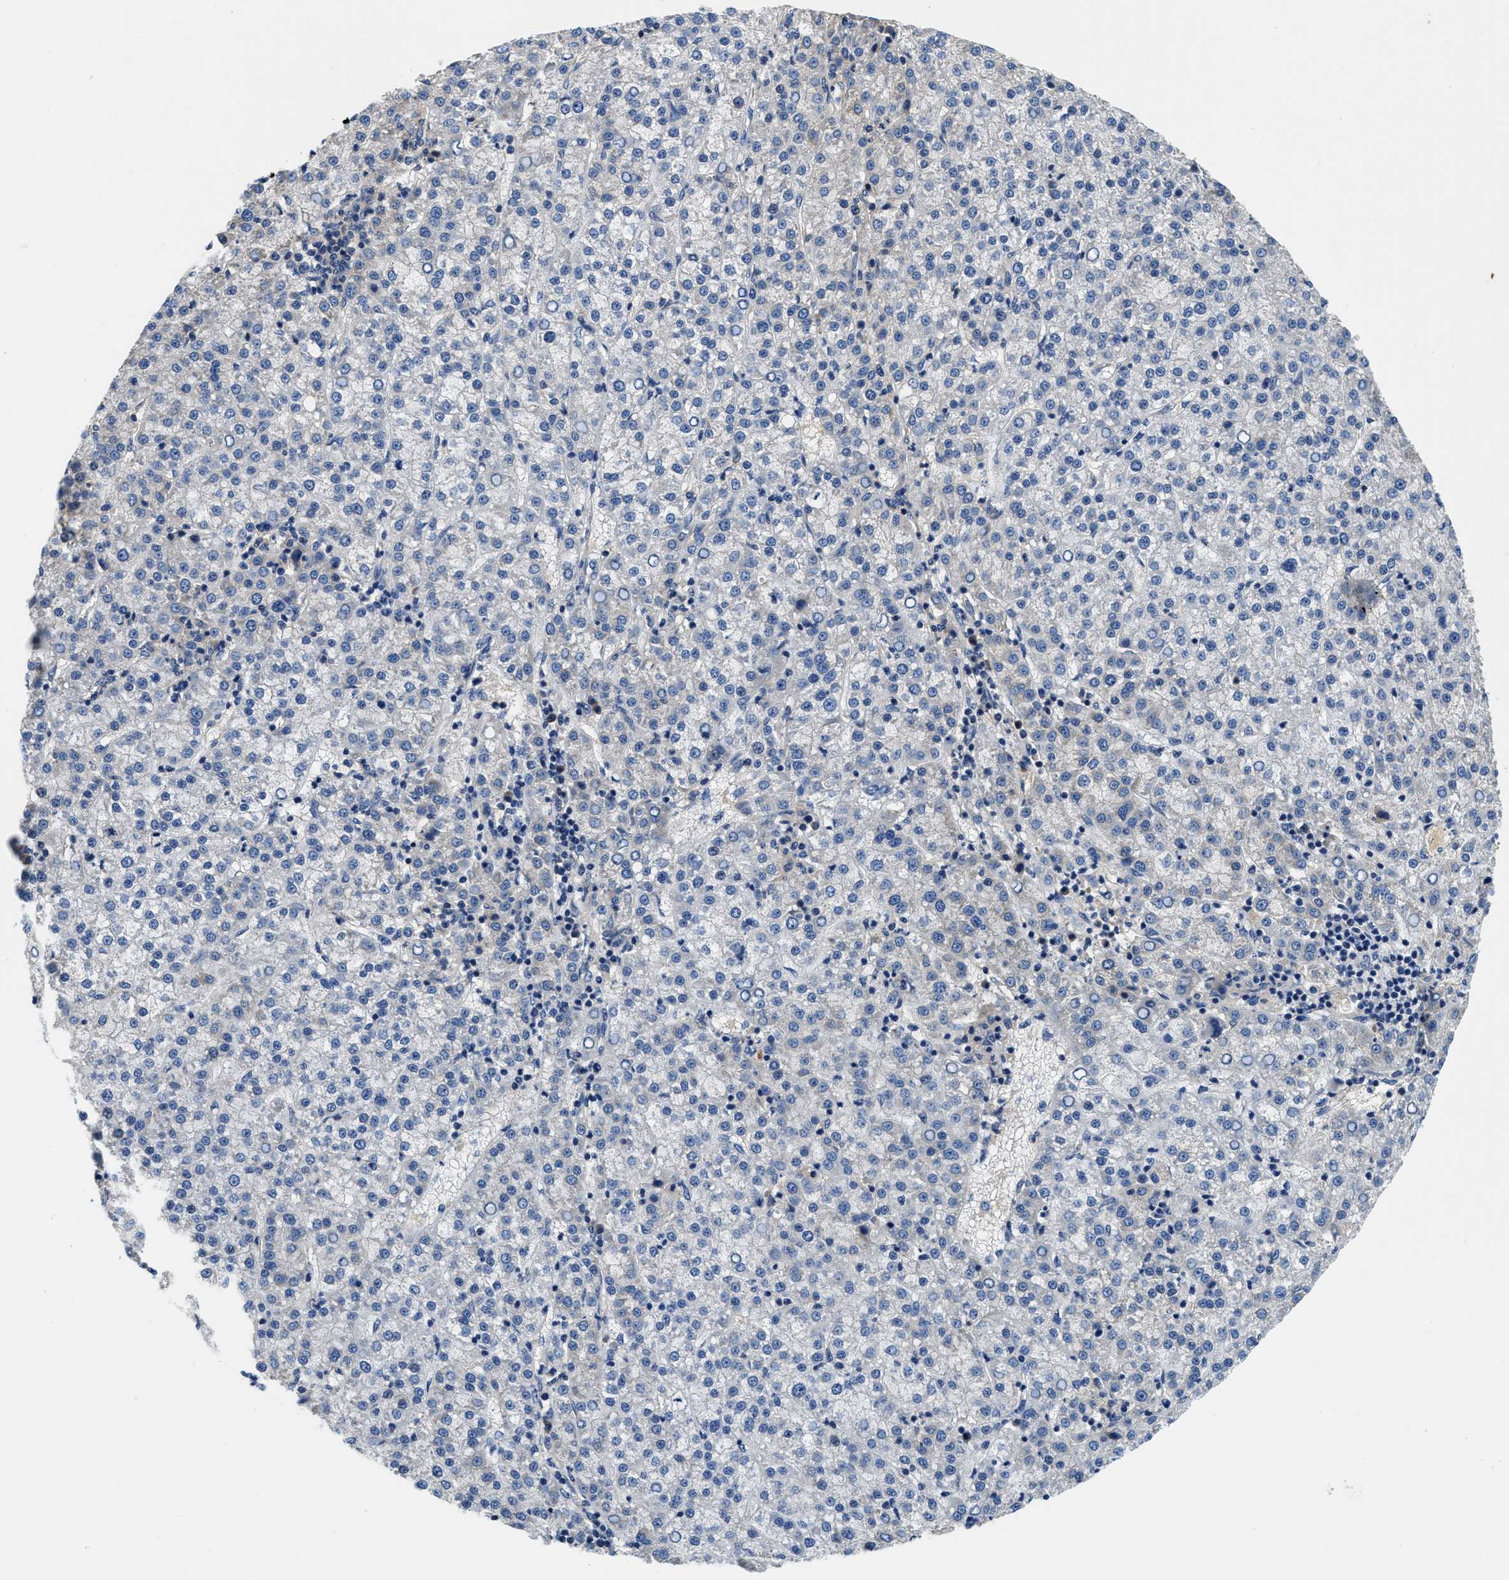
{"staining": {"intensity": "negative", "quantity": "none", "location": "none"}, "tissue": "liver cancer", "cell_type": "Tumor cells", "image_type": "cancer", "snomed": [{"axis": "morphology", "description": "Carcinoma, Hepatocellular, NOS"}, {"axis": "topography", "description": "Liver"}], "caption": "Immunohistochemical staining of liver cancer demonstrates no significant staining in tumor cells.", "gene": "STAT2", "patient": {"sex": "female", "age": 58}}